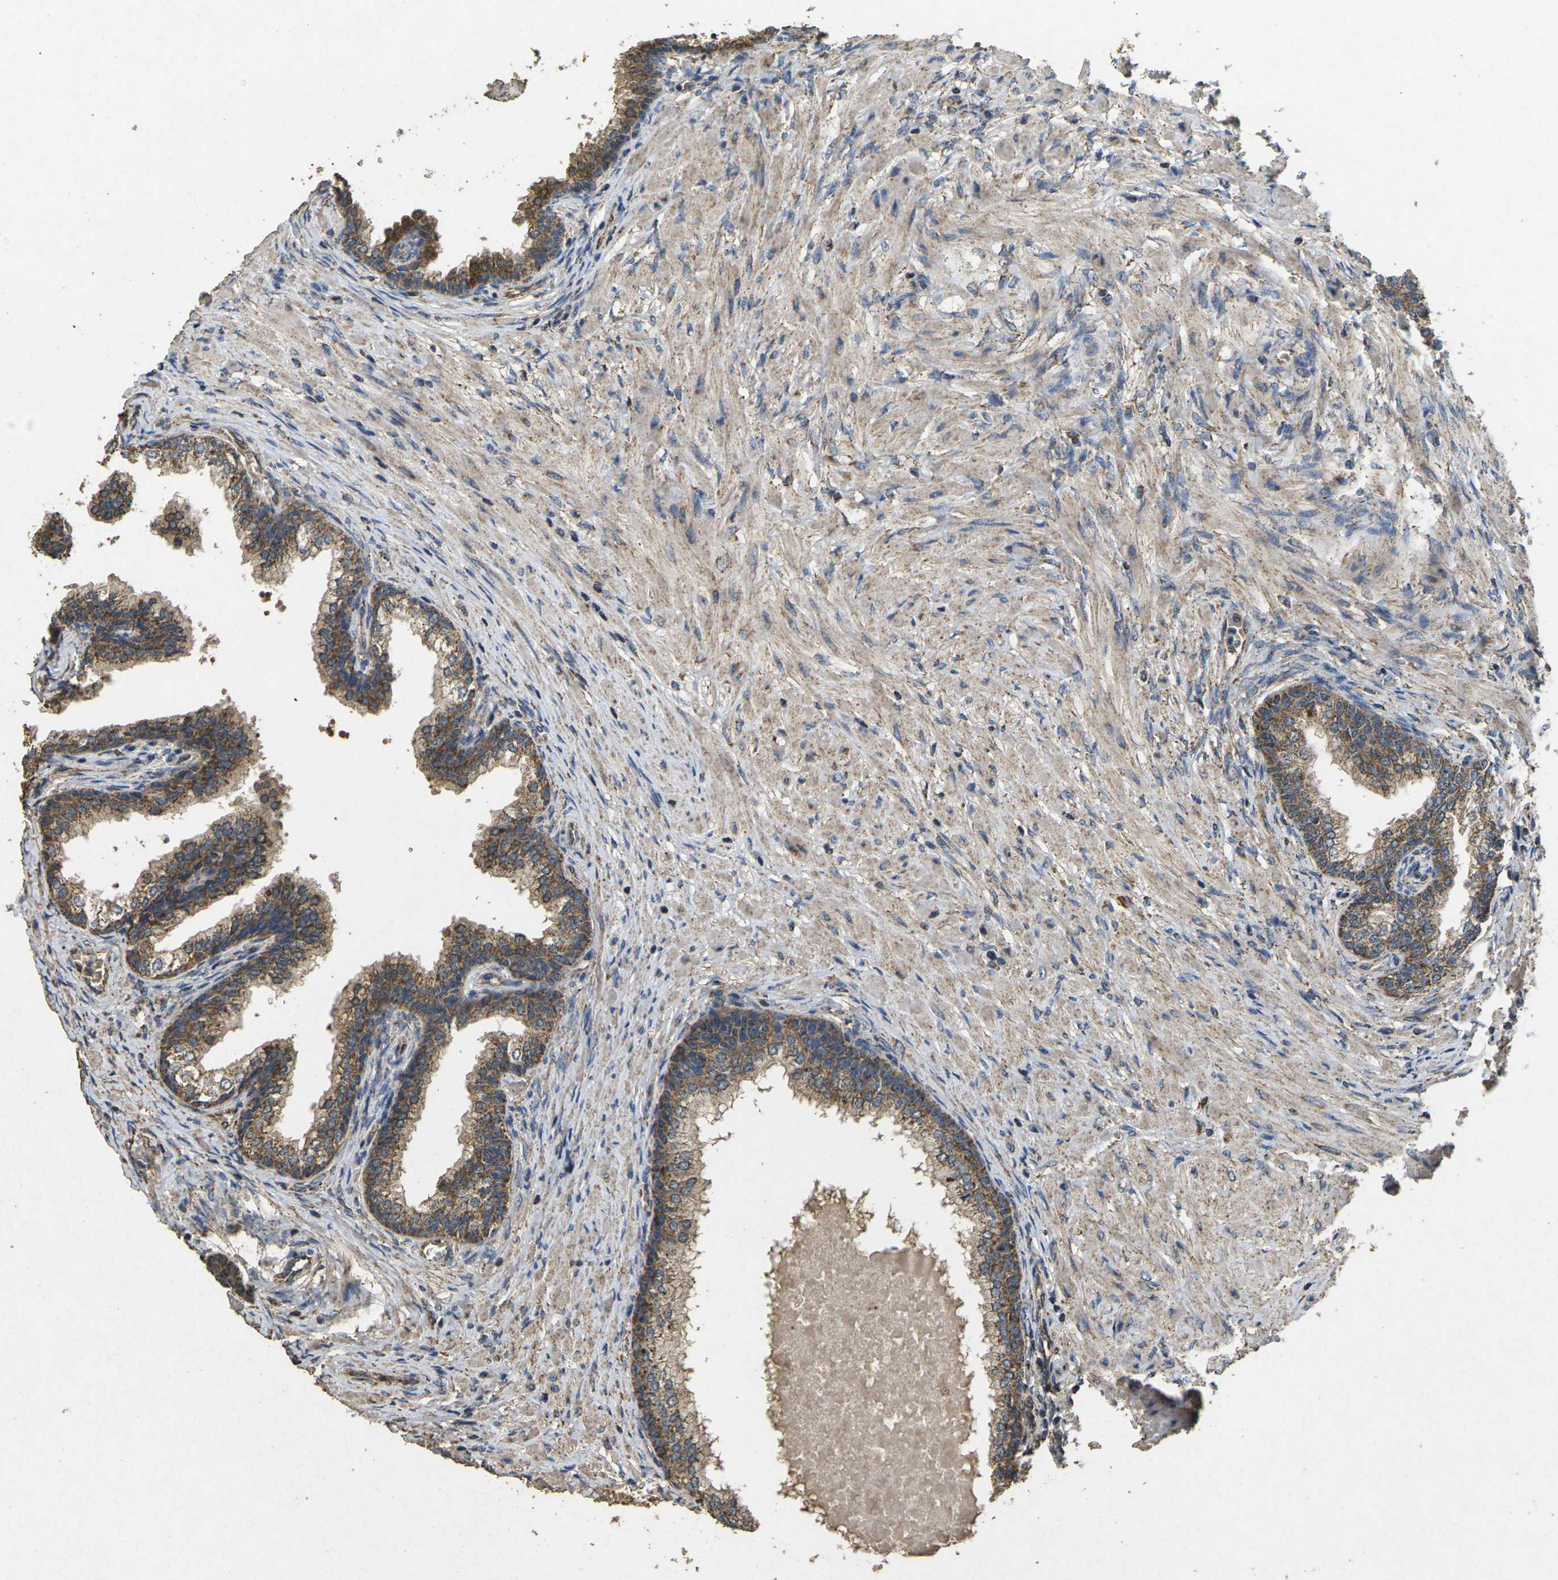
{"staining": {"intensity": "moderate", "quantity": ">75%", "location": "cytoplasmic/membranous,nuclear"}, "tissue": "prostate", "cell_type": "Glandular cells", "image_type": "normal", "snomed": [{"axis": "morphology", "description": "Normal tissue, NOS"}, {"axis": "morphology", "description": "Urothelial carcinoma, Low grade"}, {"axis": "topography", "description": "Urinary bladder"}, {"axis": "topography", "description": "Prostate"}], "caption": "Protein expression analysis of normal prostate reveals moderate cytoplasmic/membranous,nuclear positivity in about >75% of glandular cells. (Brightfield microscopy of DAB IHC at high magnification).", "gene": "MAPK11", "patient": {"sex": "male", "age": 60}}